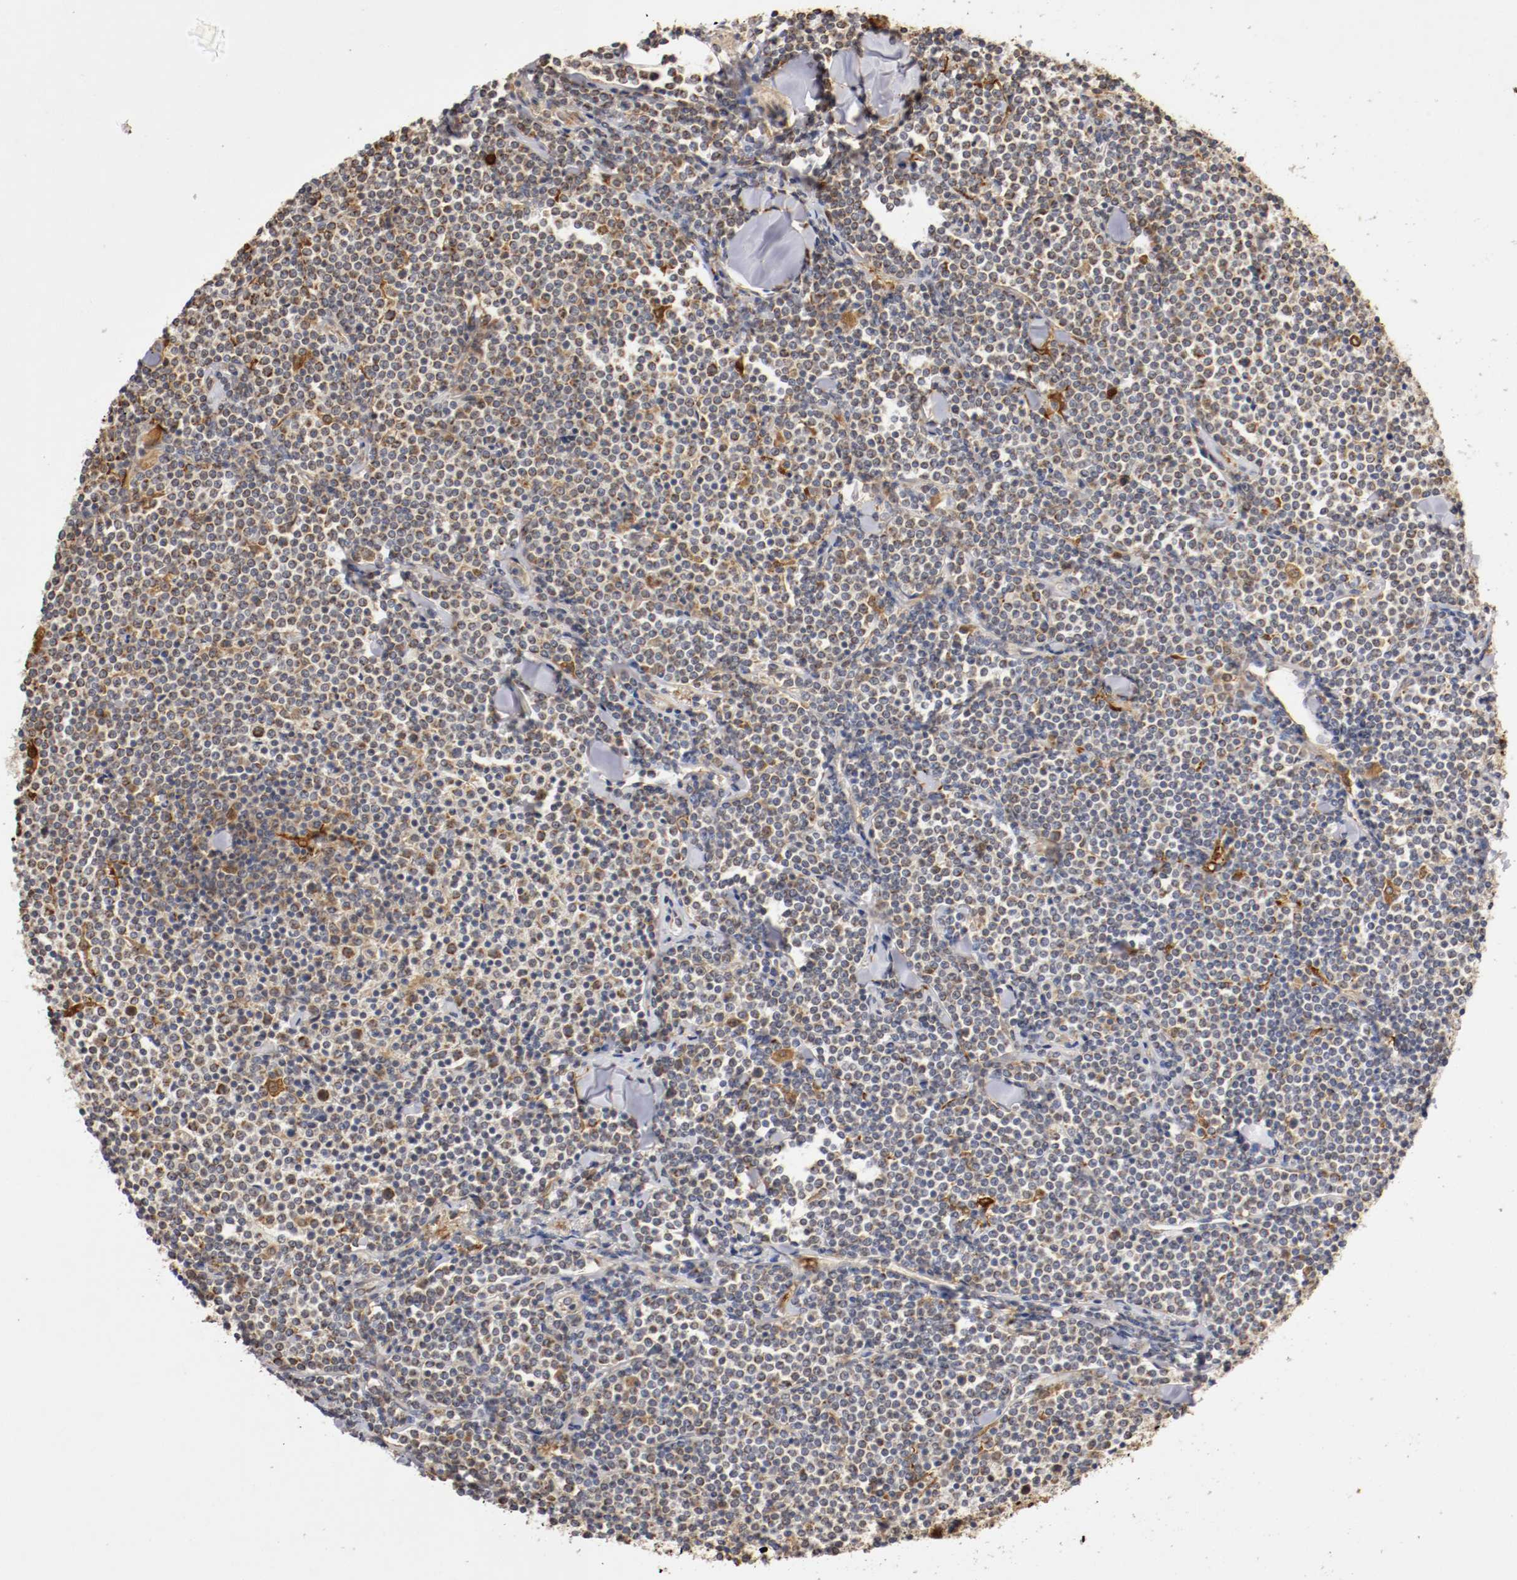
{"staining": {"intensity": "strong", "quantity": ">75%", "location": "cytoplasmic/membranous"}, "tissue": "lymphoma", "cell_type": "Tumor cells", "image_type": "cancer", "snomed": [{"axis": "morphology", "description": "Malignant lymphoma, non-Hodgkin's type, Low grade"}, {"axis": "topography", "description": "Soft tissue"}], "caption": "High-power microscopy captured an immunohistochemistry micrograph of low-grade malignant lymphoma, non-Hodgkin's type, revealing strong cytoplasmic/membranous expression in about >75% of tumor cells. The staining was performed using DAB (3,3'-diaminobenzidine) to visualize the protein expression in brown, while the nuclei were stained in blue with hematoxylin (Magnification: 20x).", "gene": "VEZT", "patient": {"sex": "male", "age": 92}}